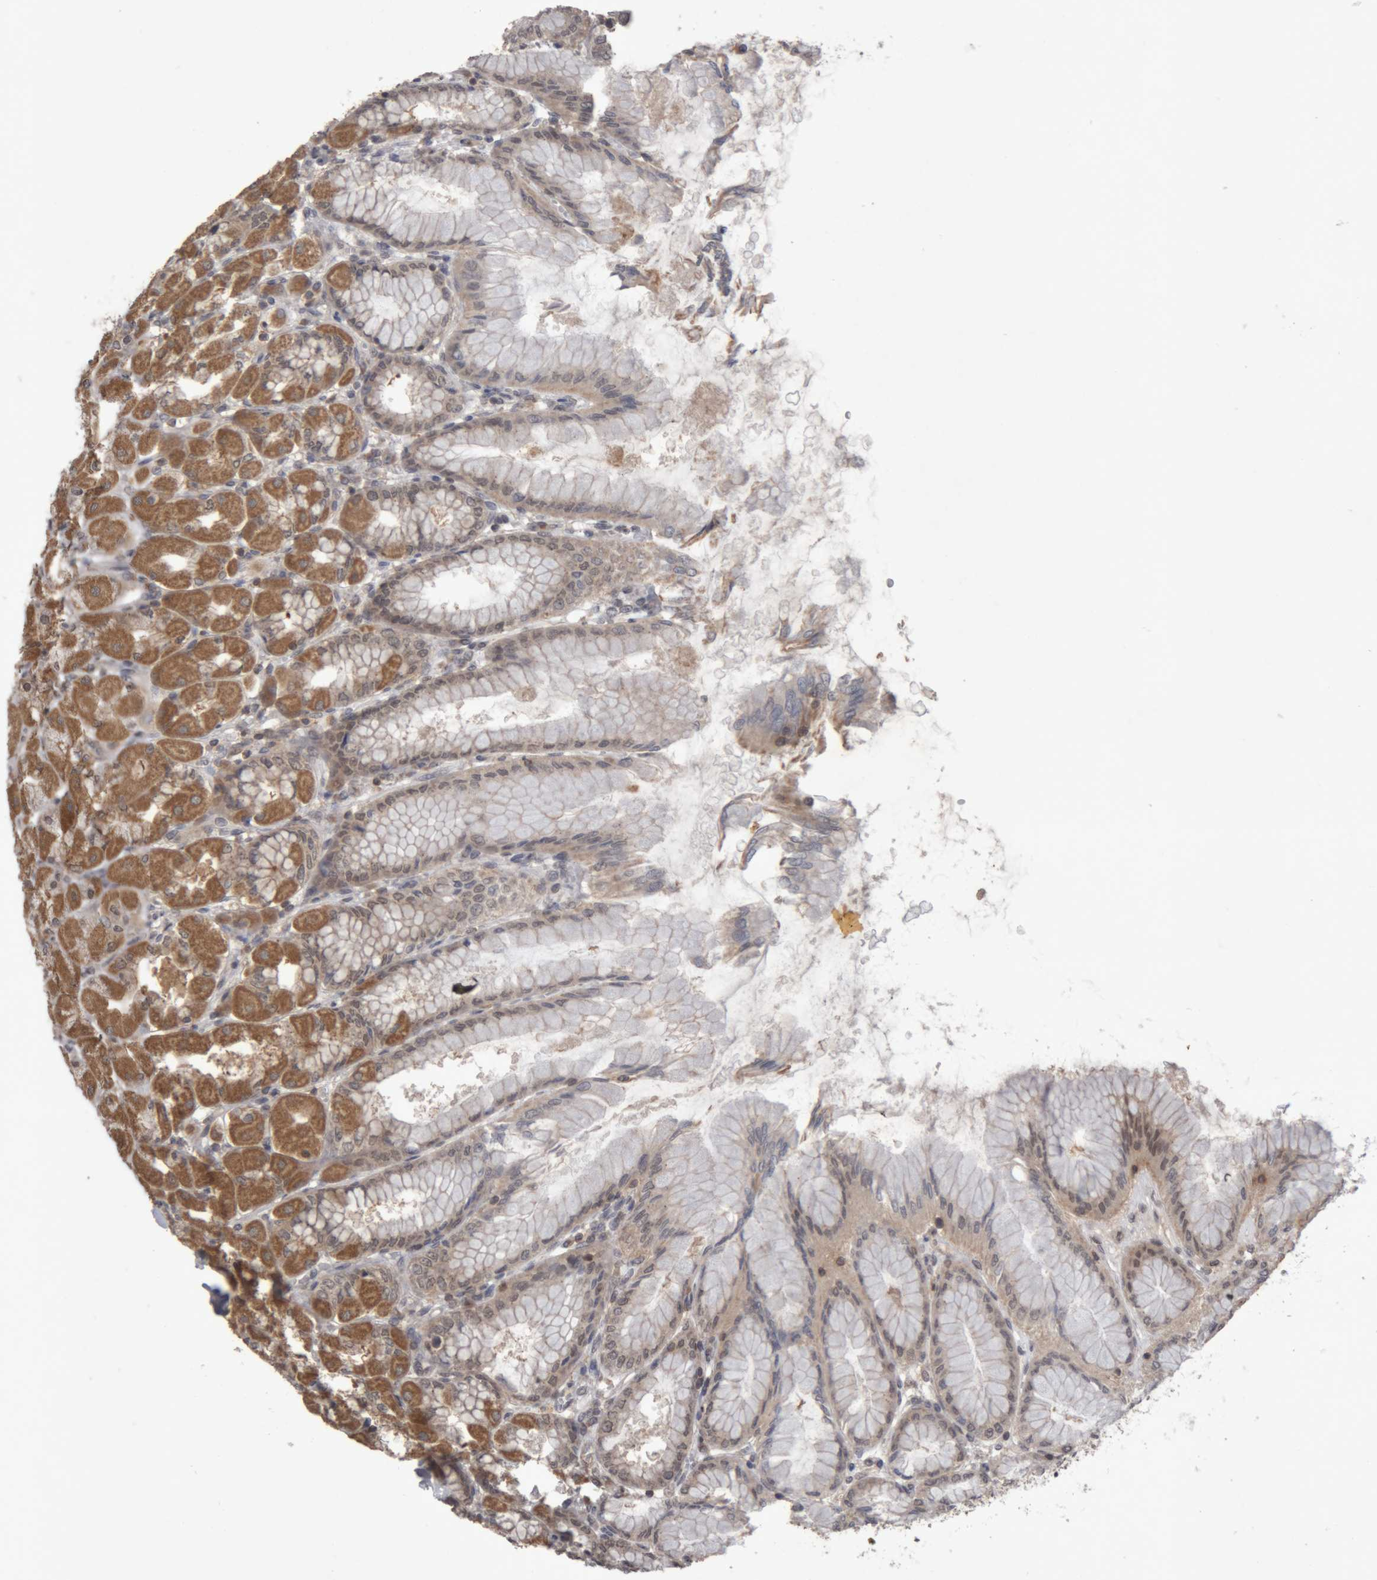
{"staining": {"intensity": "moderate", "quantity": ">75%", "location": "cytoplasmic/membranous"}, "tissue": "stomach", "cell_type": "Glandular cells", "image_type": "normal", "snomed": [{"axis": "morphology", "description": "Normal tissue, NOS"}, {"axis": "topography", "description": "Stomach, upper"}], "caption": "Immunohistochemical staining of benign human stomach demonstrates >75% levels of moderate cytoplasmic/membranous protein staining in approximately >75% of glandular cells.", "gene": "NFATC2", "patient": {"sex": "female", "age": 56}}